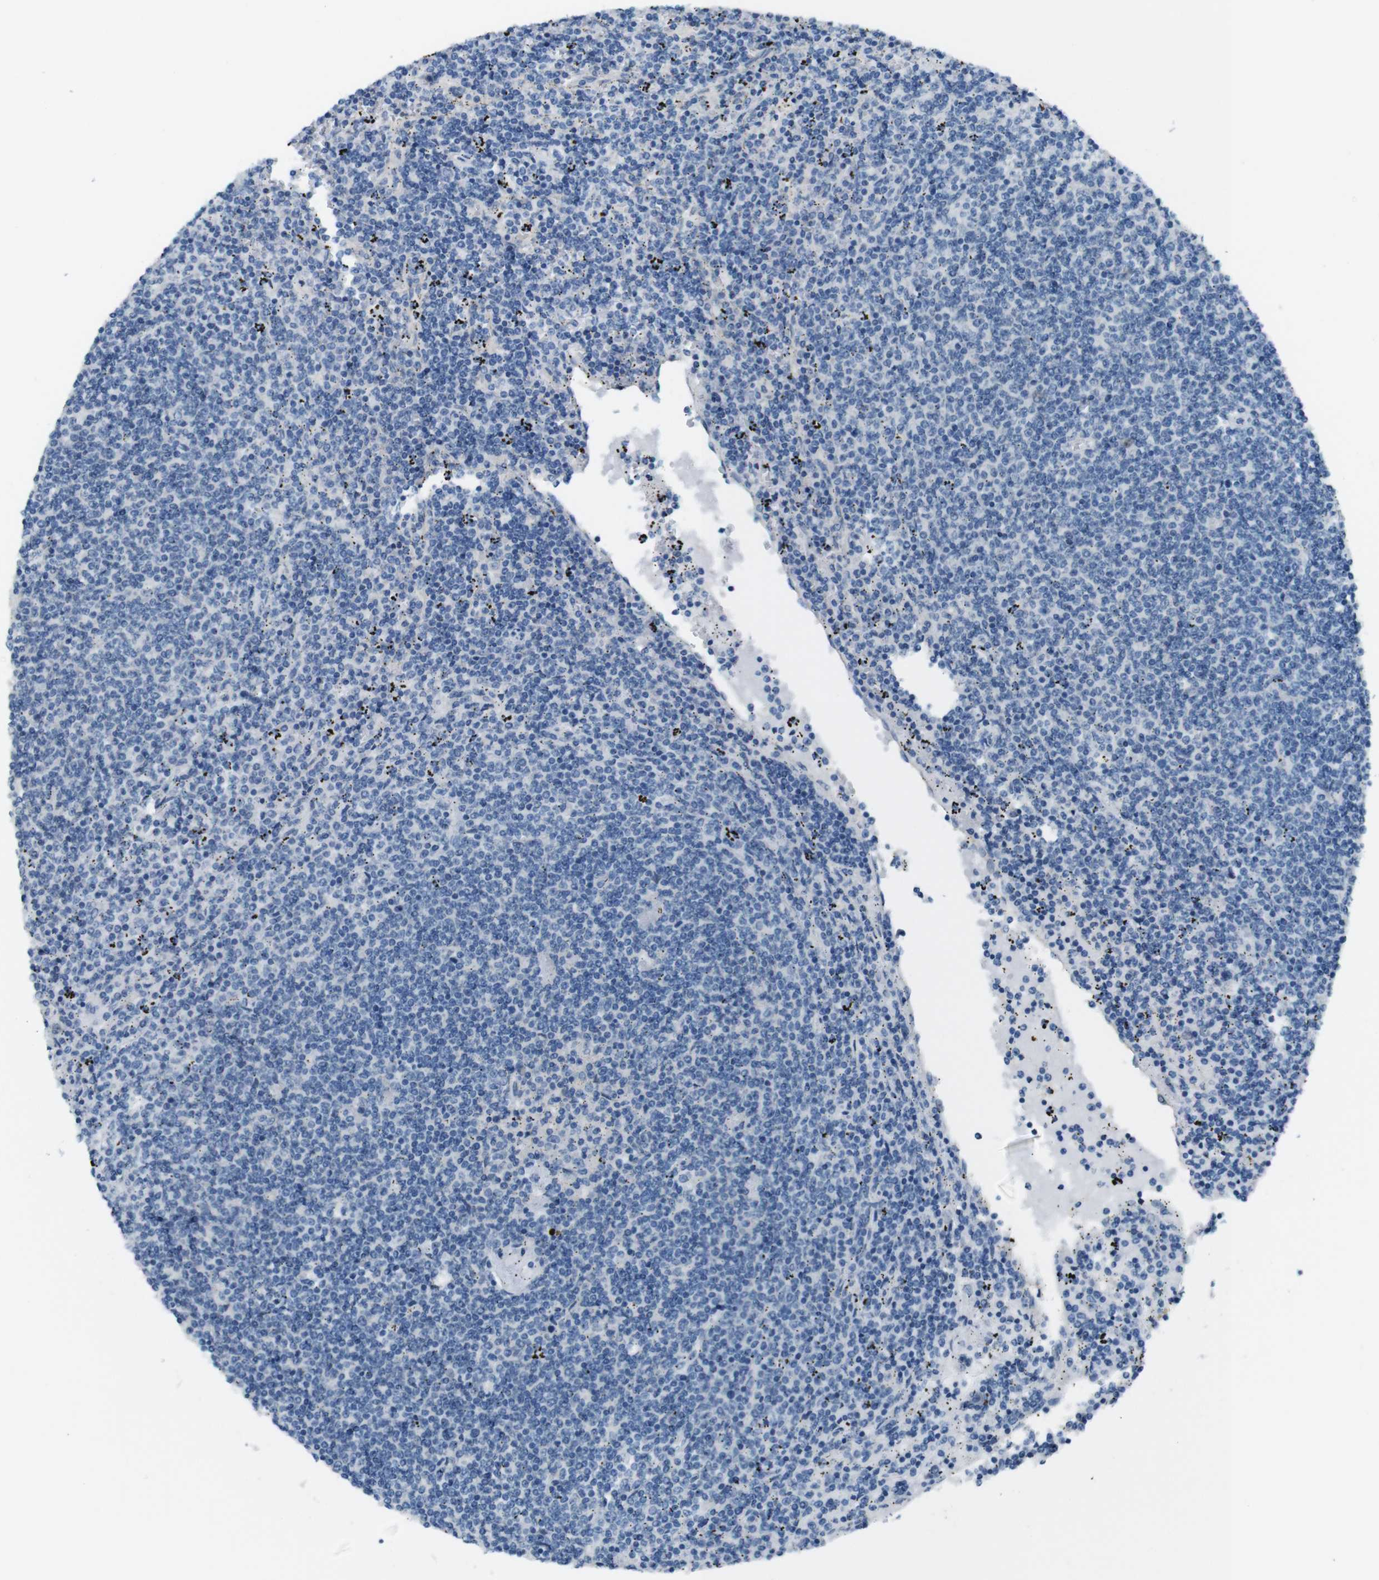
{"staining": {"intensity": "negative", "quantity": "none", "location": "none"}, "tissue": "lymphoma", "cell_type": "Tumor cells", "image_type": "cancer", "snomed": [{"axis": "morphology", "description": "Malignant lymphoma, non-Hodgkin's type, Low grade"}, {"axis": "topography", "description": "Spleen"}], "caption": "IHC of lymphoma displays no staining in tumor cells.", "gene": "HRH2", "patient": {"sex": "female", "age": 50}}